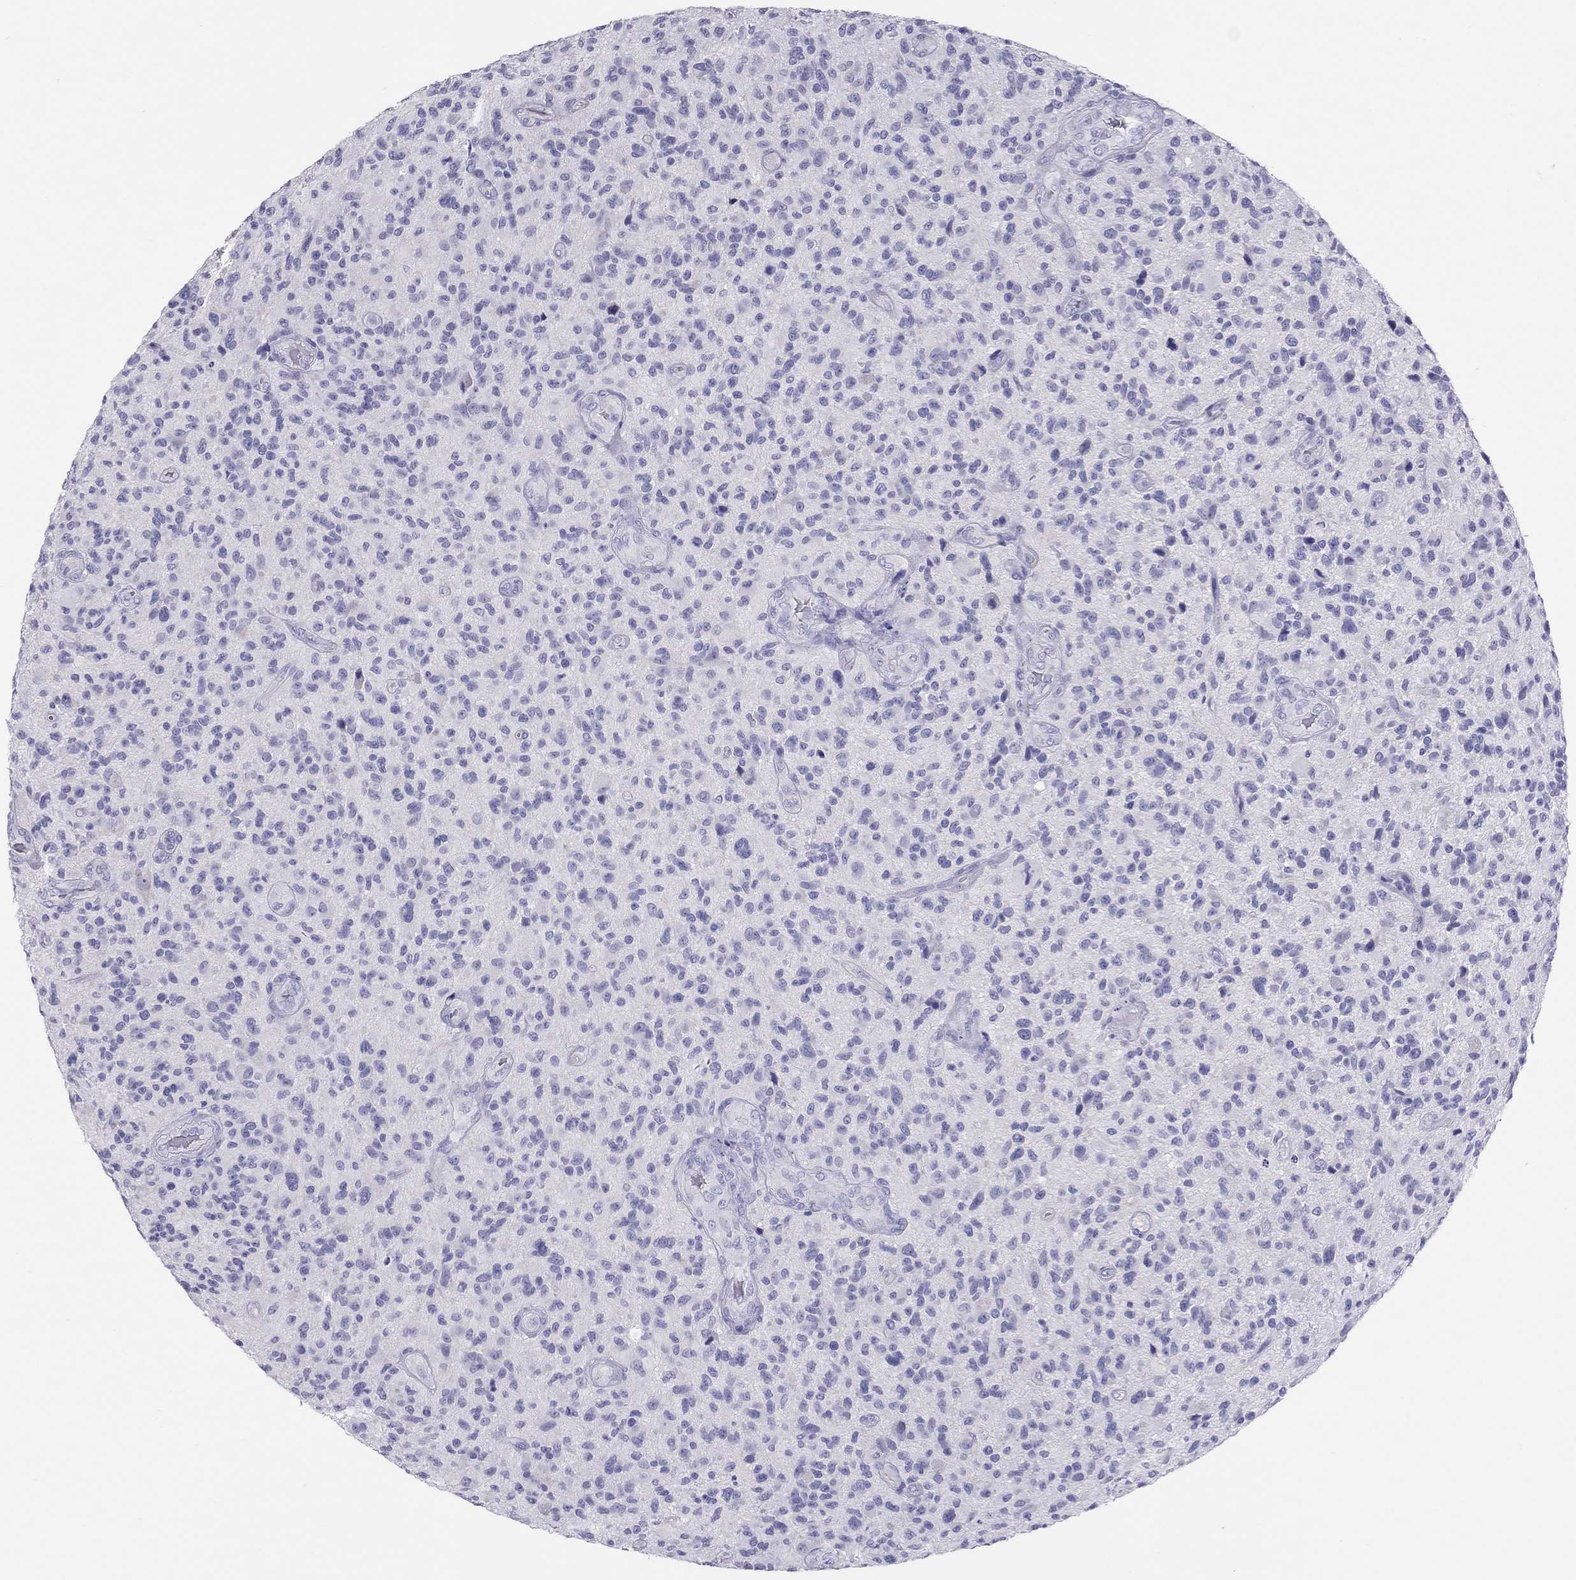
{"staining": {"intensity": "negative", "quantity": "none", "location": "none"}, "tissue": "glioma", "cell_type": "Tumor cells", "image_type": "cancer", "snomed": [{"axis": "morphology", "description": "Glioma, malignant, High grade"}, {"axis": "topography", "description": "Brain"}], "caption": "Tumor cells are negative for brown protein staining in malignant glioma (high-grade).", "gene": "PSMB11", "patient": {"sex": "male", "age": 47}}